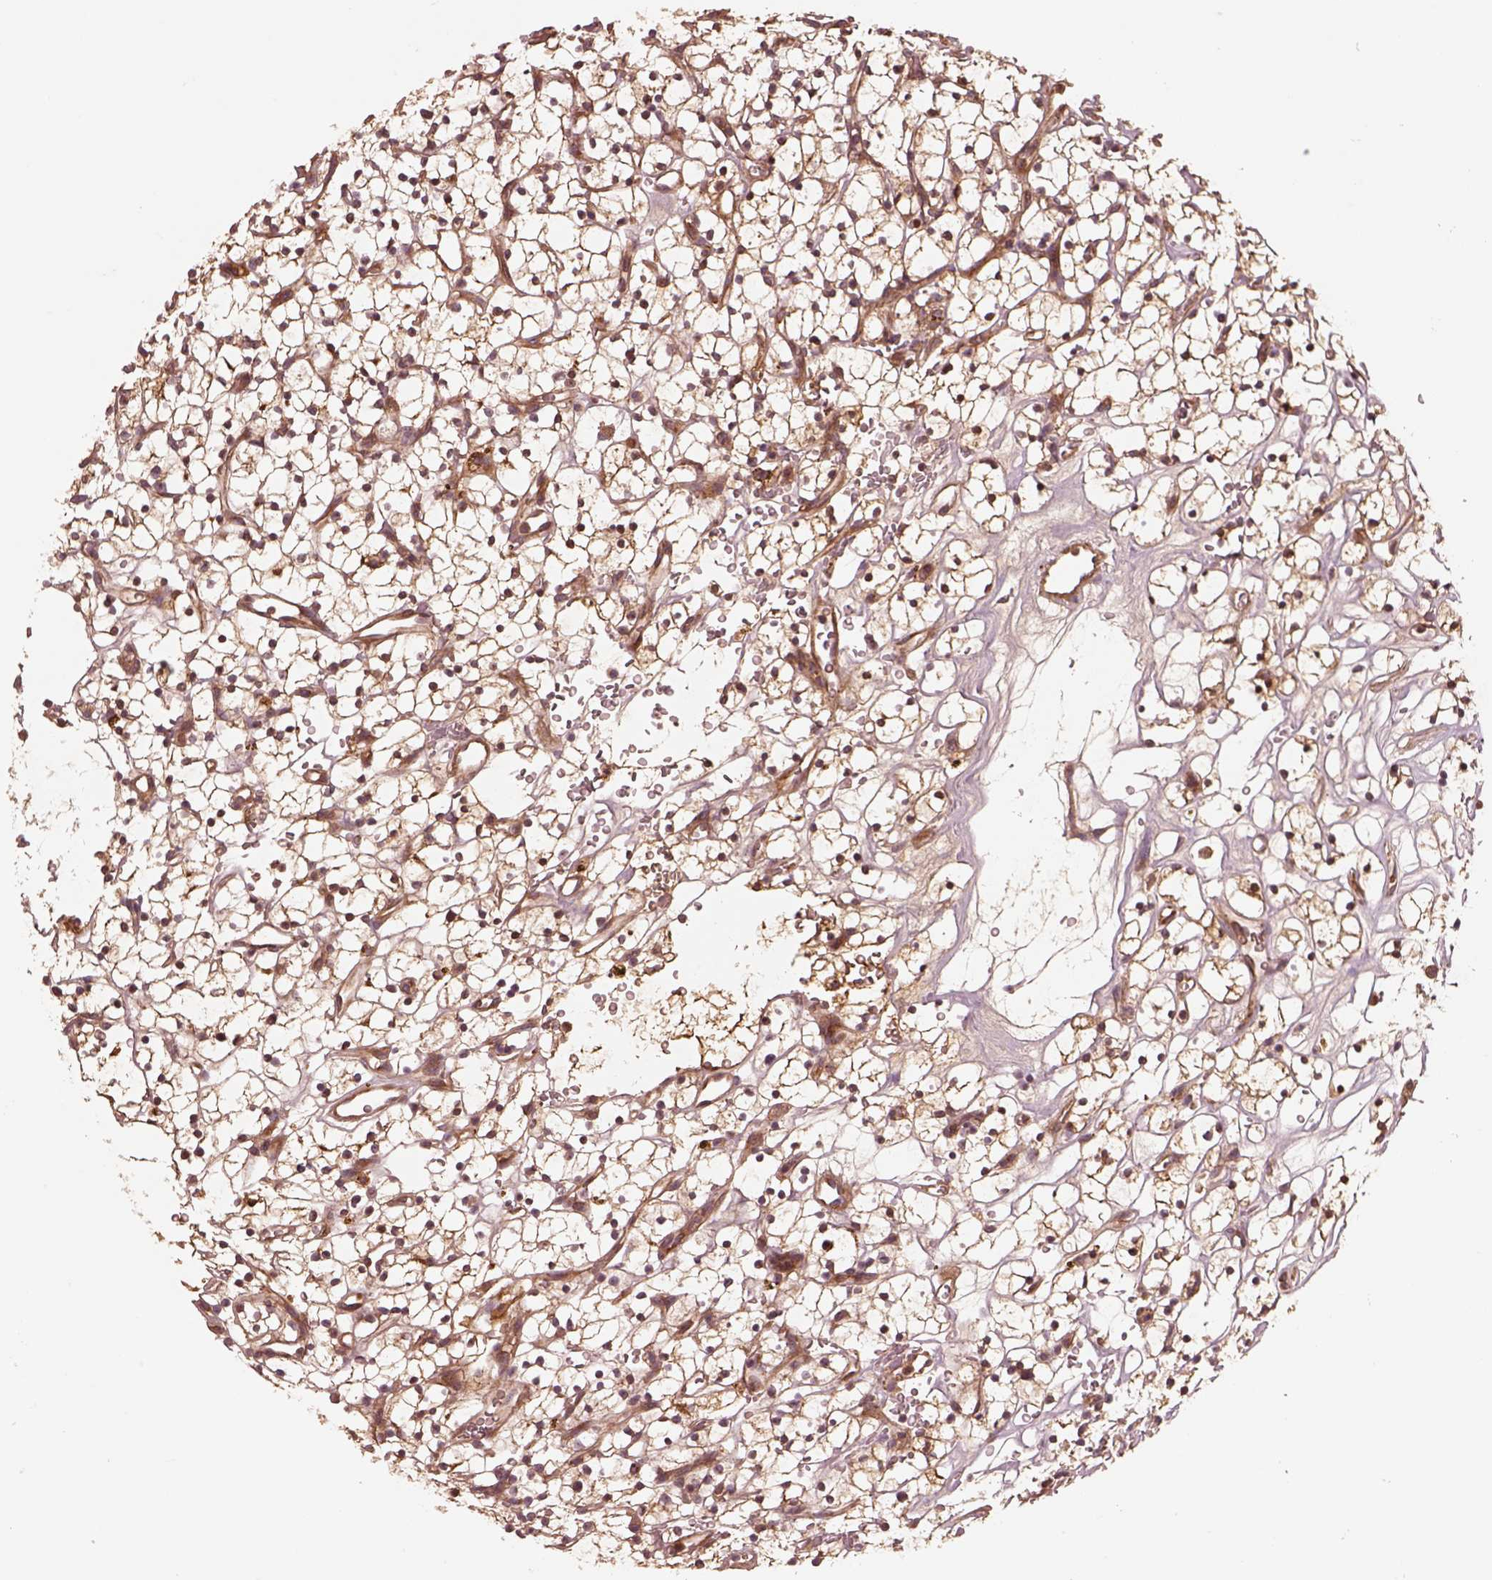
{"staining": {"intensity": "moderate", "quantity": "25%-75%", "location": "cytoplasmic/membranous"}, "tissue": "renal cancer", "cell_type": "Tumor cells", "image_type": "cancer", "snomed": [{"axis": "morphology", "description": "Adenocarcinoma, NOS"}, {"axis": "topography", "description": "Kidney"}], "caption": "Renal adenocarcinoma tissue displays moderate cytoplasmic/membranous expression in about 25%-75% of tumor cells Immunohistochemistry (ihc) stains the protein in brown and the nuclei are stained blue.", "gene": "ASCC2", "patient": {"sex": "female", "age": 64}}